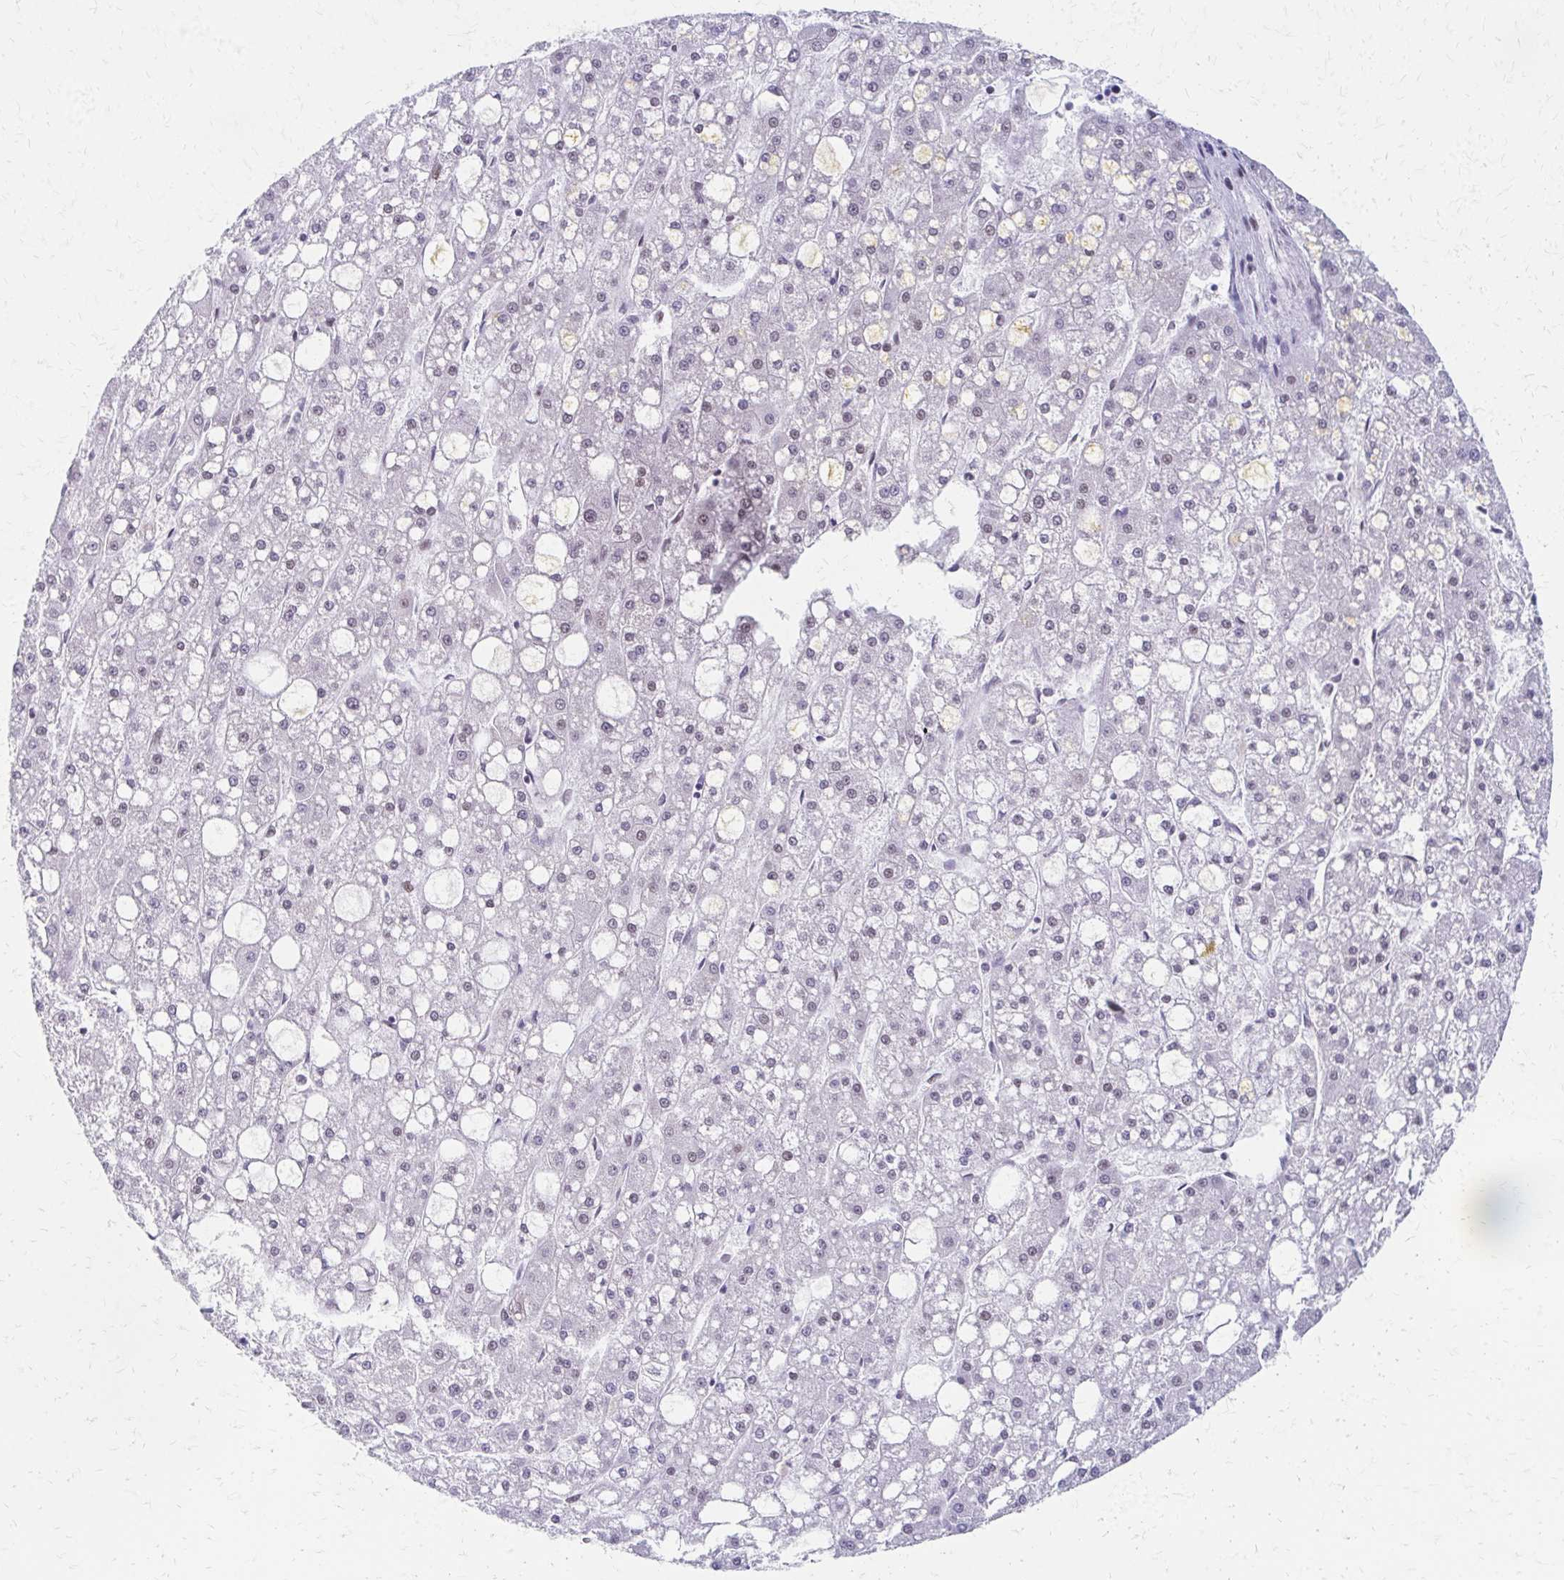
{"staining": {"intensity": "negative", "quantity": "none", "location": "none"}, "tissue": "liver cancer", "cell_type": "Tumor cells", "image_type": "cancer", "snomed": [{"axis": "morphology", "description": "Carcinoma, Hepatocellular, NOS"}, {"axis": "topography", "description": "Liver"}], "caption": "DAB (3,3'-diaminobenzidine) immunohistochemical staining of human hepatocellular carcinoma (liver) demonstrates no significant expression in tumor cells.", "gene": "CNKSR3", "patient": {"sex": "male", "age": 67}}